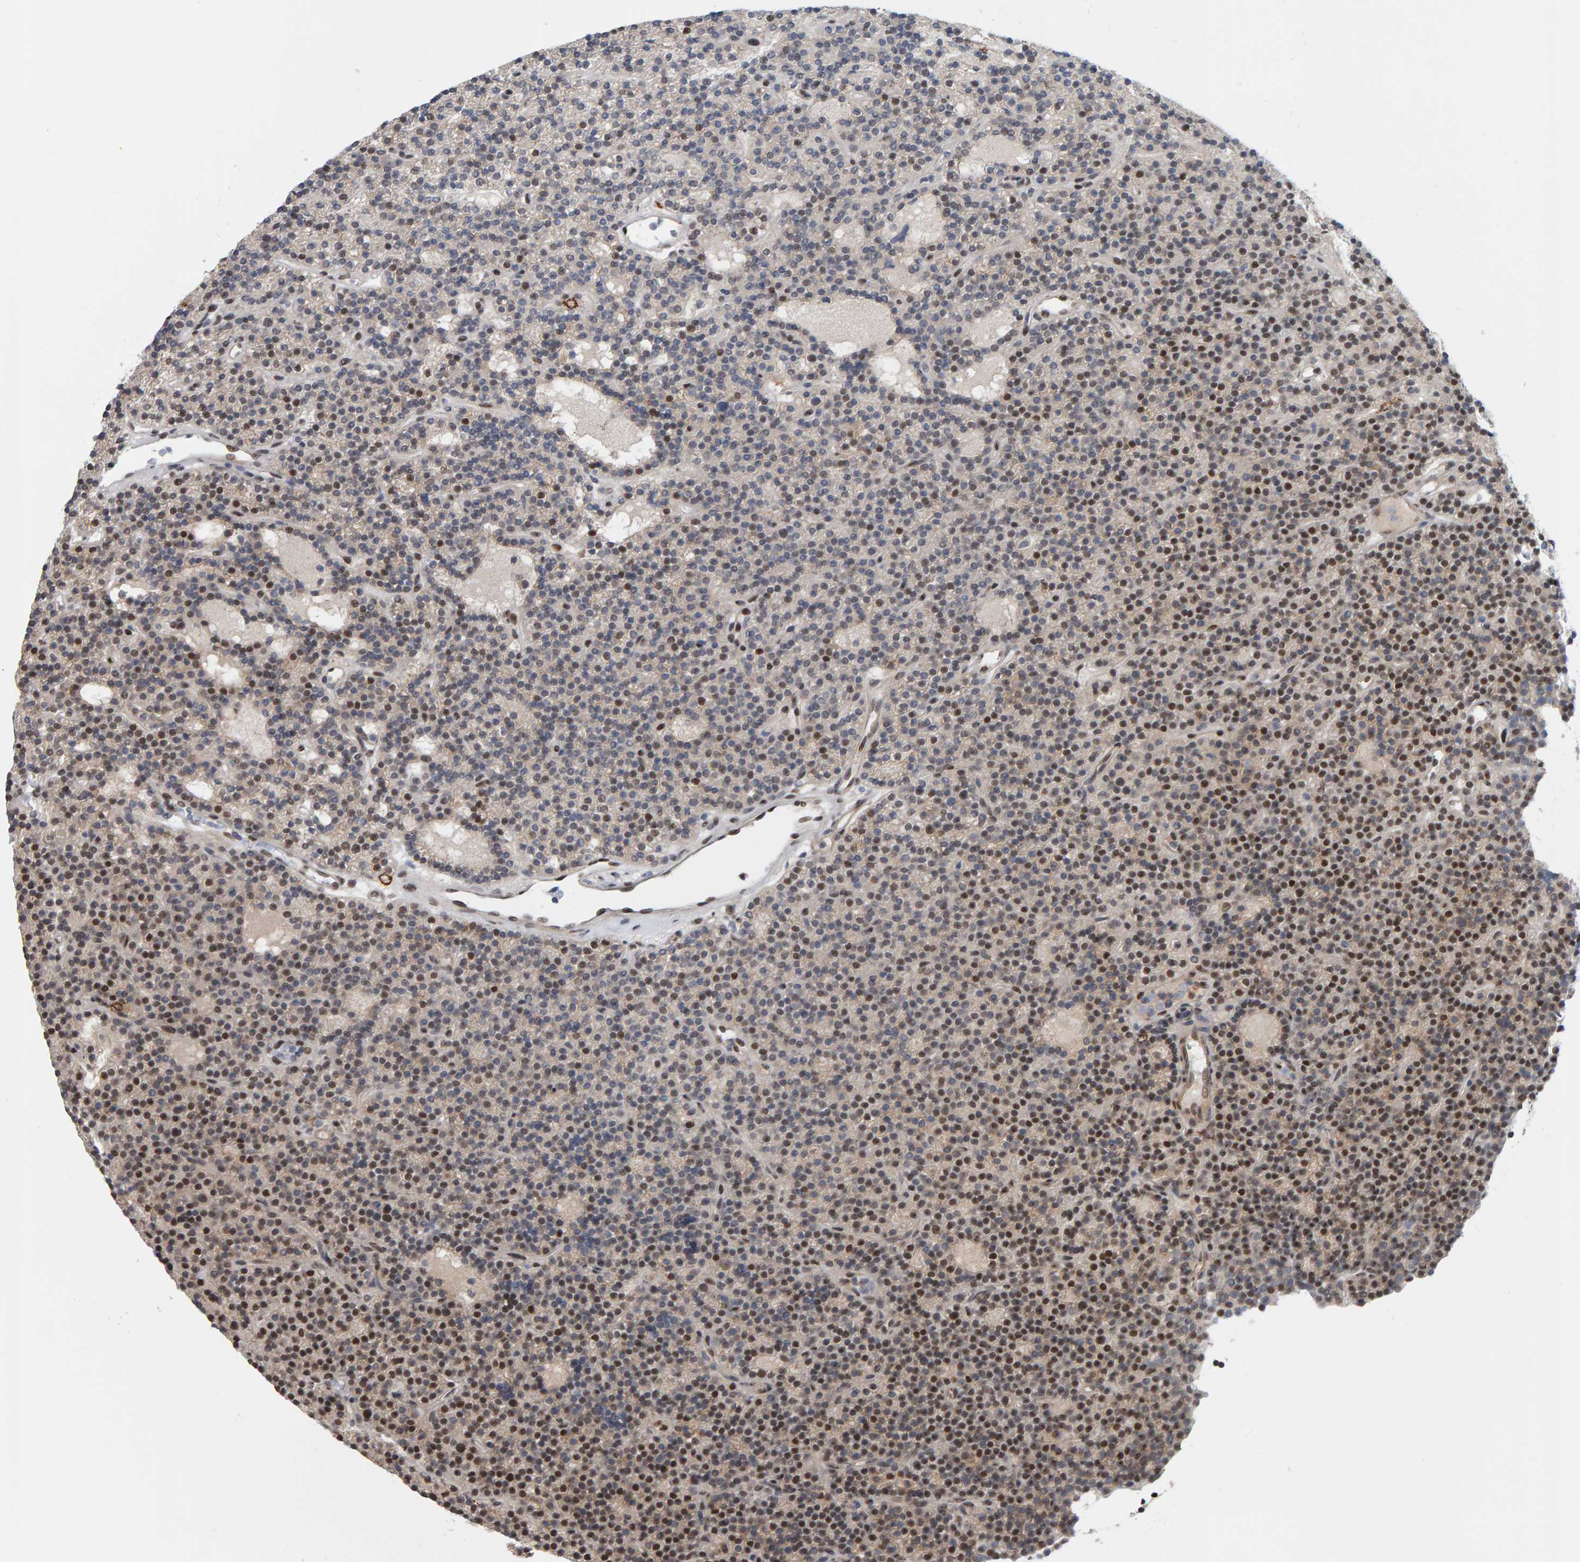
{"staining": {"intensity": "moderate", "quantity": "25%-75%", "location": "nuclear"}, "tissue": "parathyroid gland", "cell_type": "Glandular cells", "image_type": "normal", "snomed": [{"axis": "morphology", "description": "Normal tissue, NOS"}, {"axis": "topography", "description": "Parathyroid gland"}], "caption": "The micrograph shows a brown stain indicating the presence of a protein in the nuclear of glandular cells in parathyroid gland. Nuclei are stained in blue.", "gene": "ATF7IP", "patient": {"sex": "male", "age": 75}}